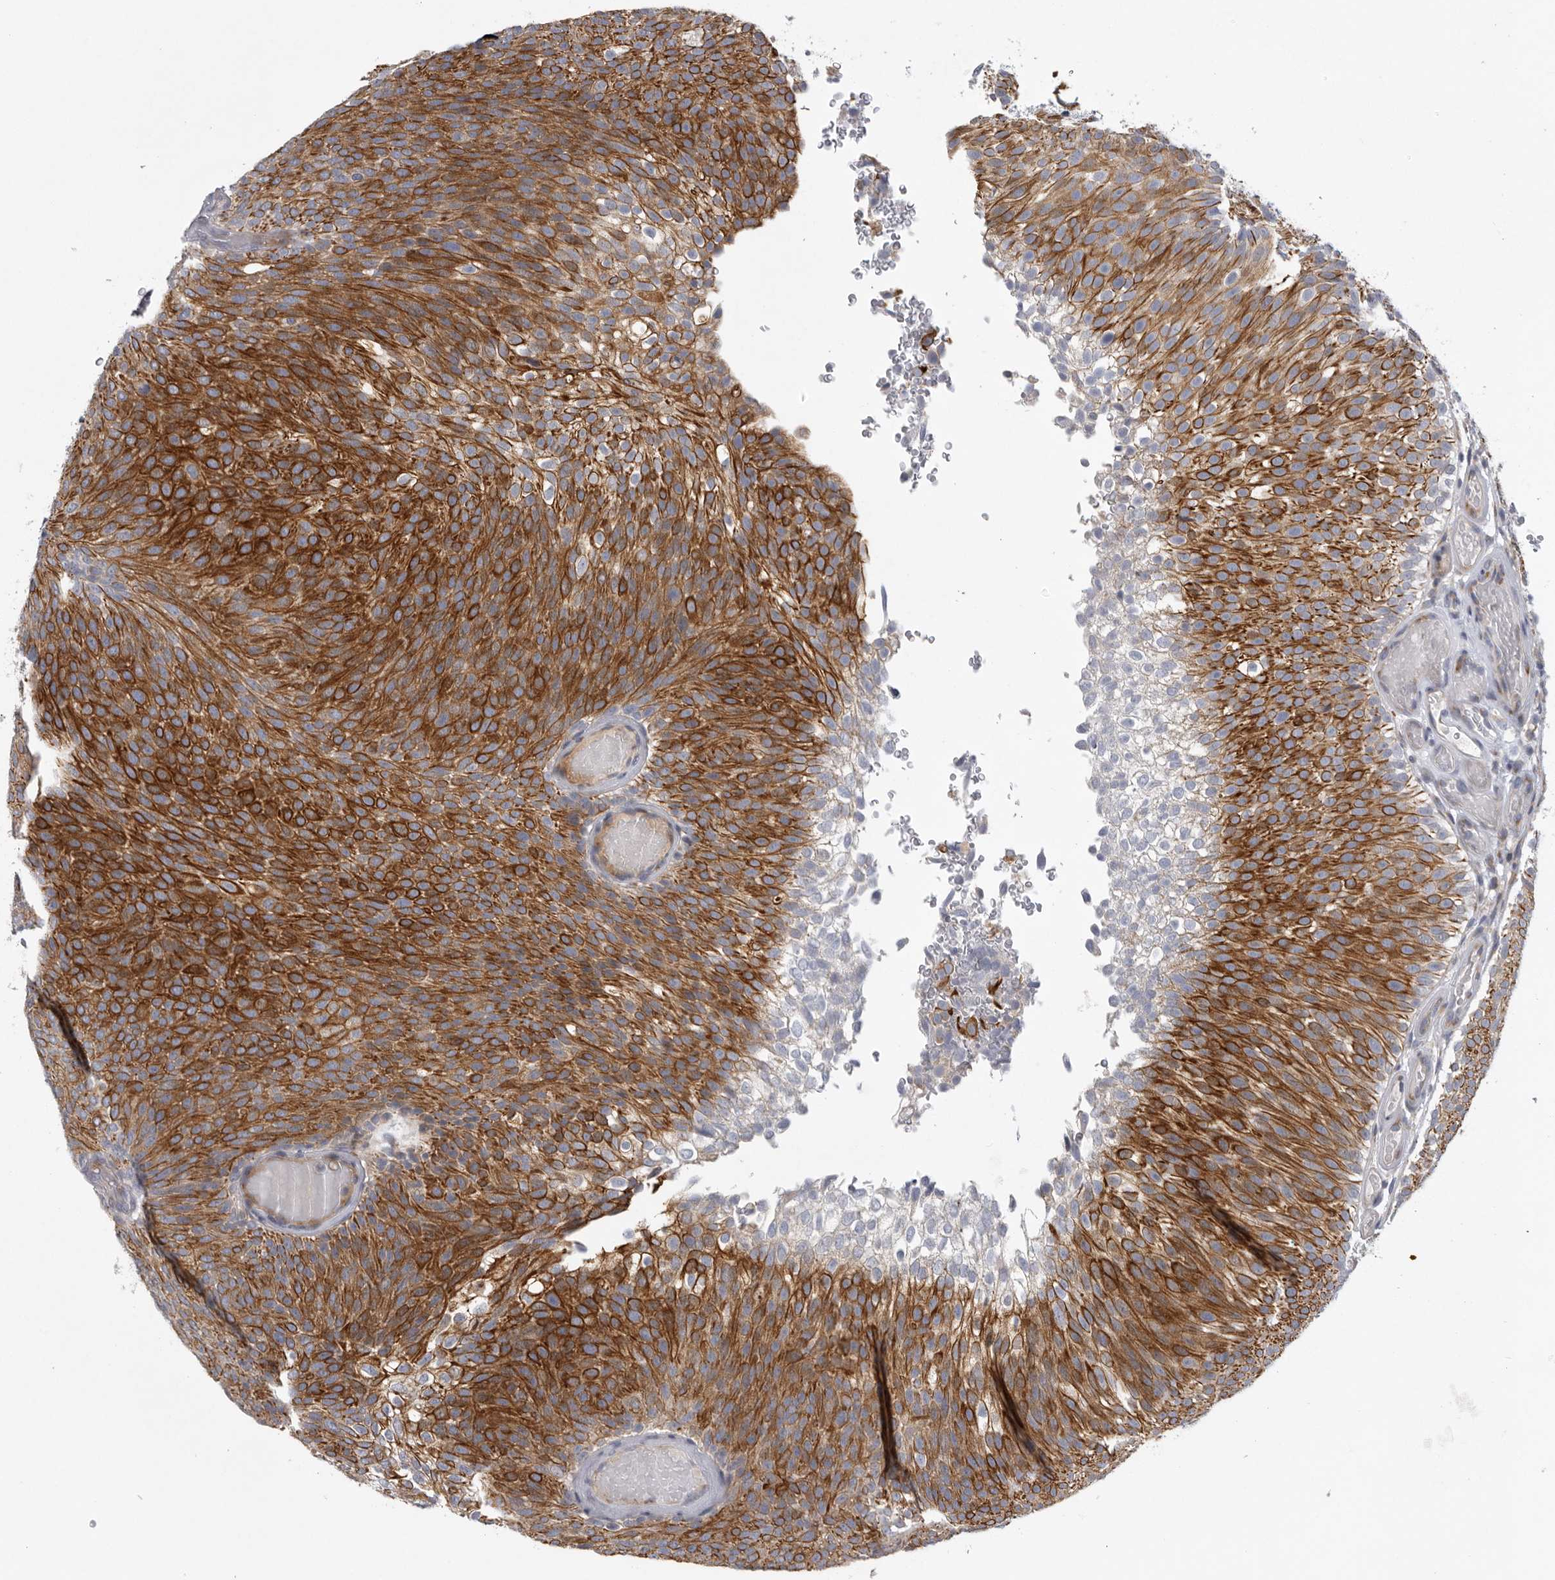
{"staining": {"intensity": "strong", "quantity": ">75%", "location": "cytoplasmic/membranous"}, "tissue": "urothelial cancer", "cell_type": "Tumor cells", "image_type": "cancer", "snomed": [{"axis": "morphology", "description": "Urothelial carcinoma, Low grade"}, {"axis": "topography", "description": "Urinary bladder"}], "caption": "Urothelial carcinoma (low-grade) tissue exhibits strong cytoplasmic/membranous expression in about >75% of tumor cells (Stains: DAB (3,3'-diaminobenzidine) in brown, nuclei in blue, Microscopy: brightfield microscopy at high magnification).", "gene": "USP24", "patient": {"sex": "male", "age": 78}}